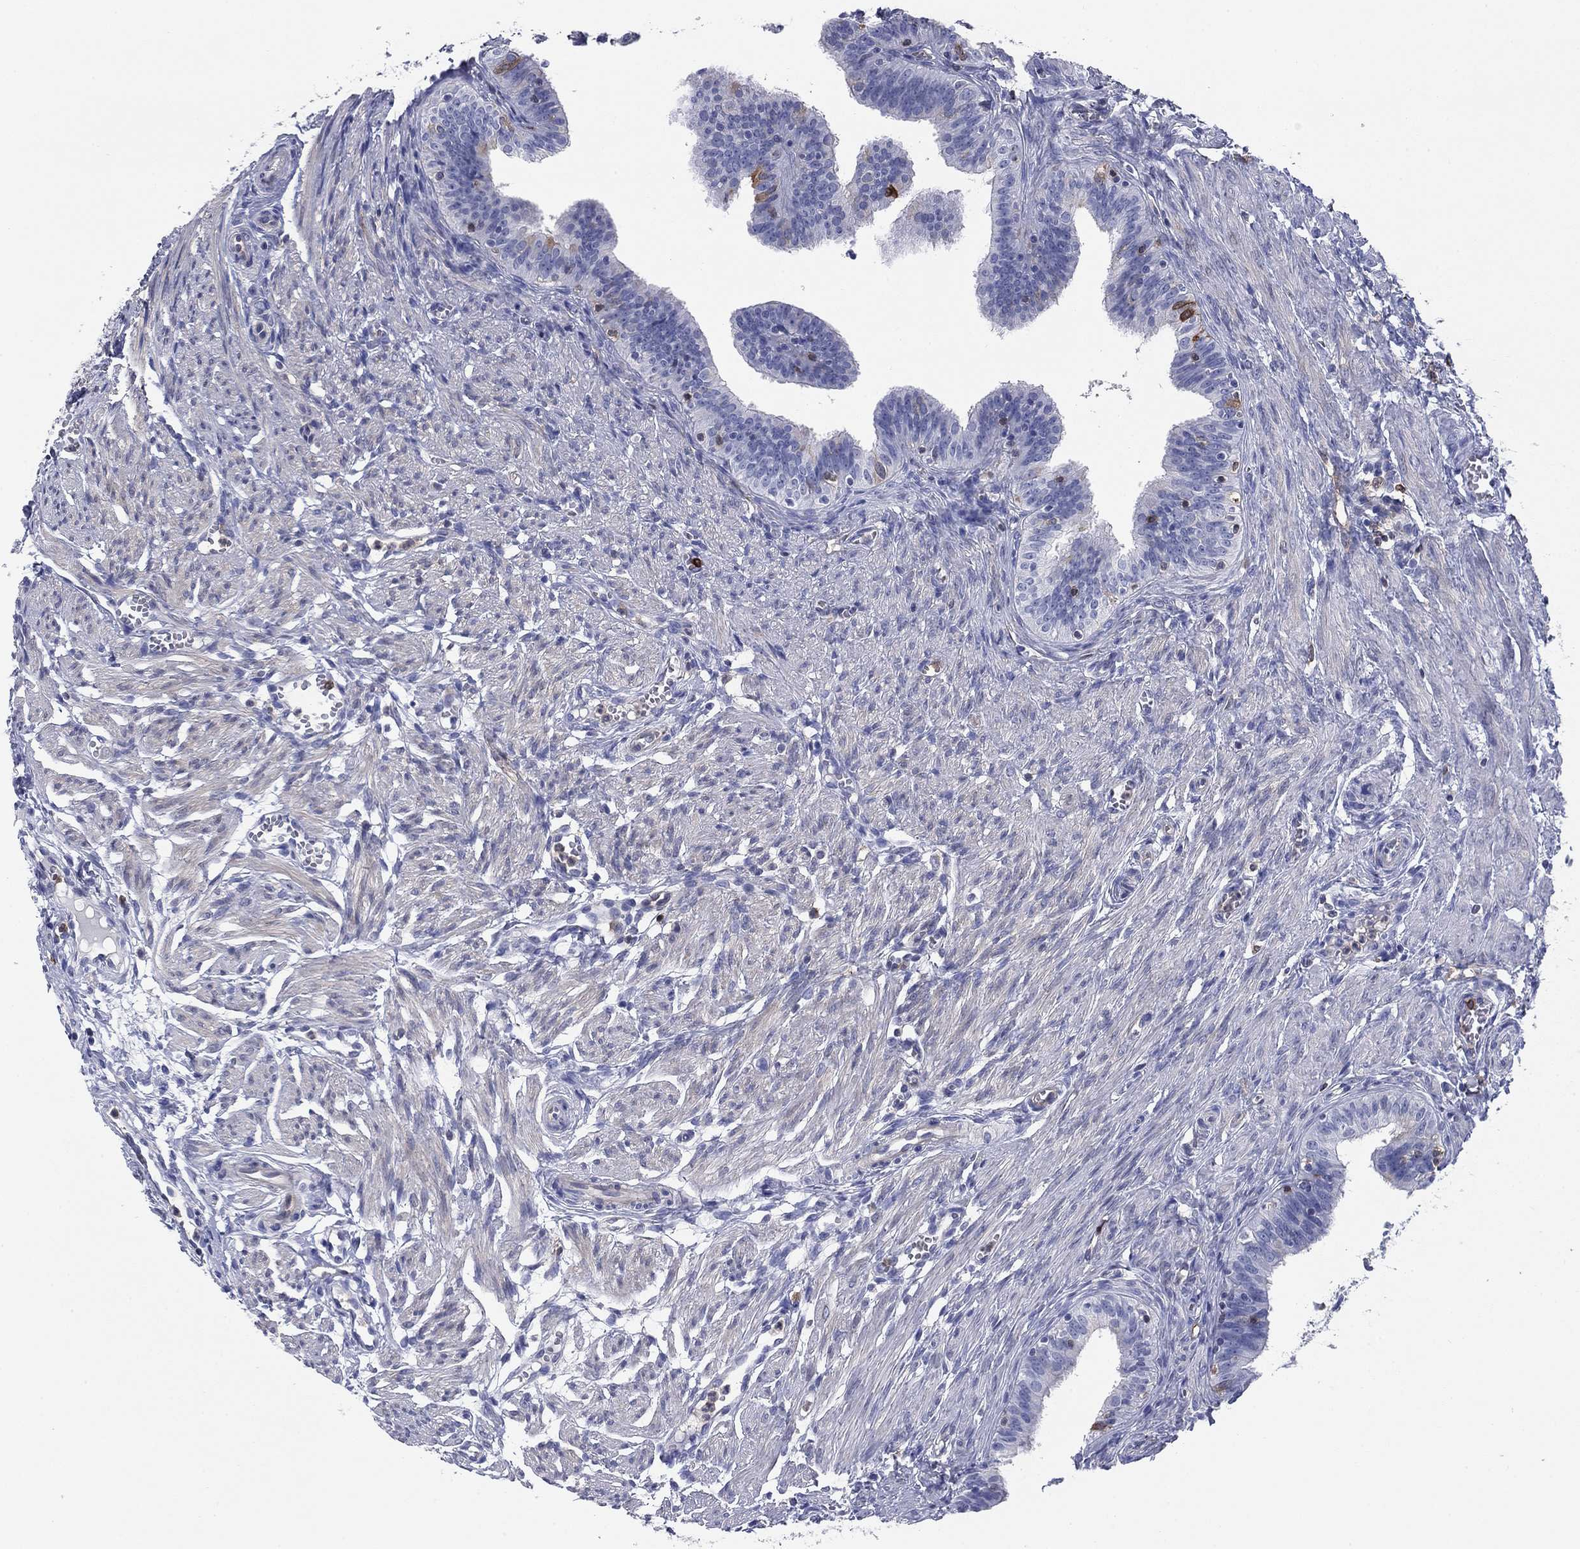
{"staining": {"intensity": "negative", "quantity": "none", "location": "none"}, "tissue": "fallopian tube", "cell_type": "Glandular cells", "image_type": "normal", "snomed": [{"axis": "morphology", "description": "Normal tissue, NOS"}, {"axis": "topography", "description": "Fallopian tube"}], "caption": "Glandular cells show no significant staining in normal fallopian tube. Nuclei are stained in blue.", "gene": "STMN1", "patient": {"sex": "female", "age": 25}}